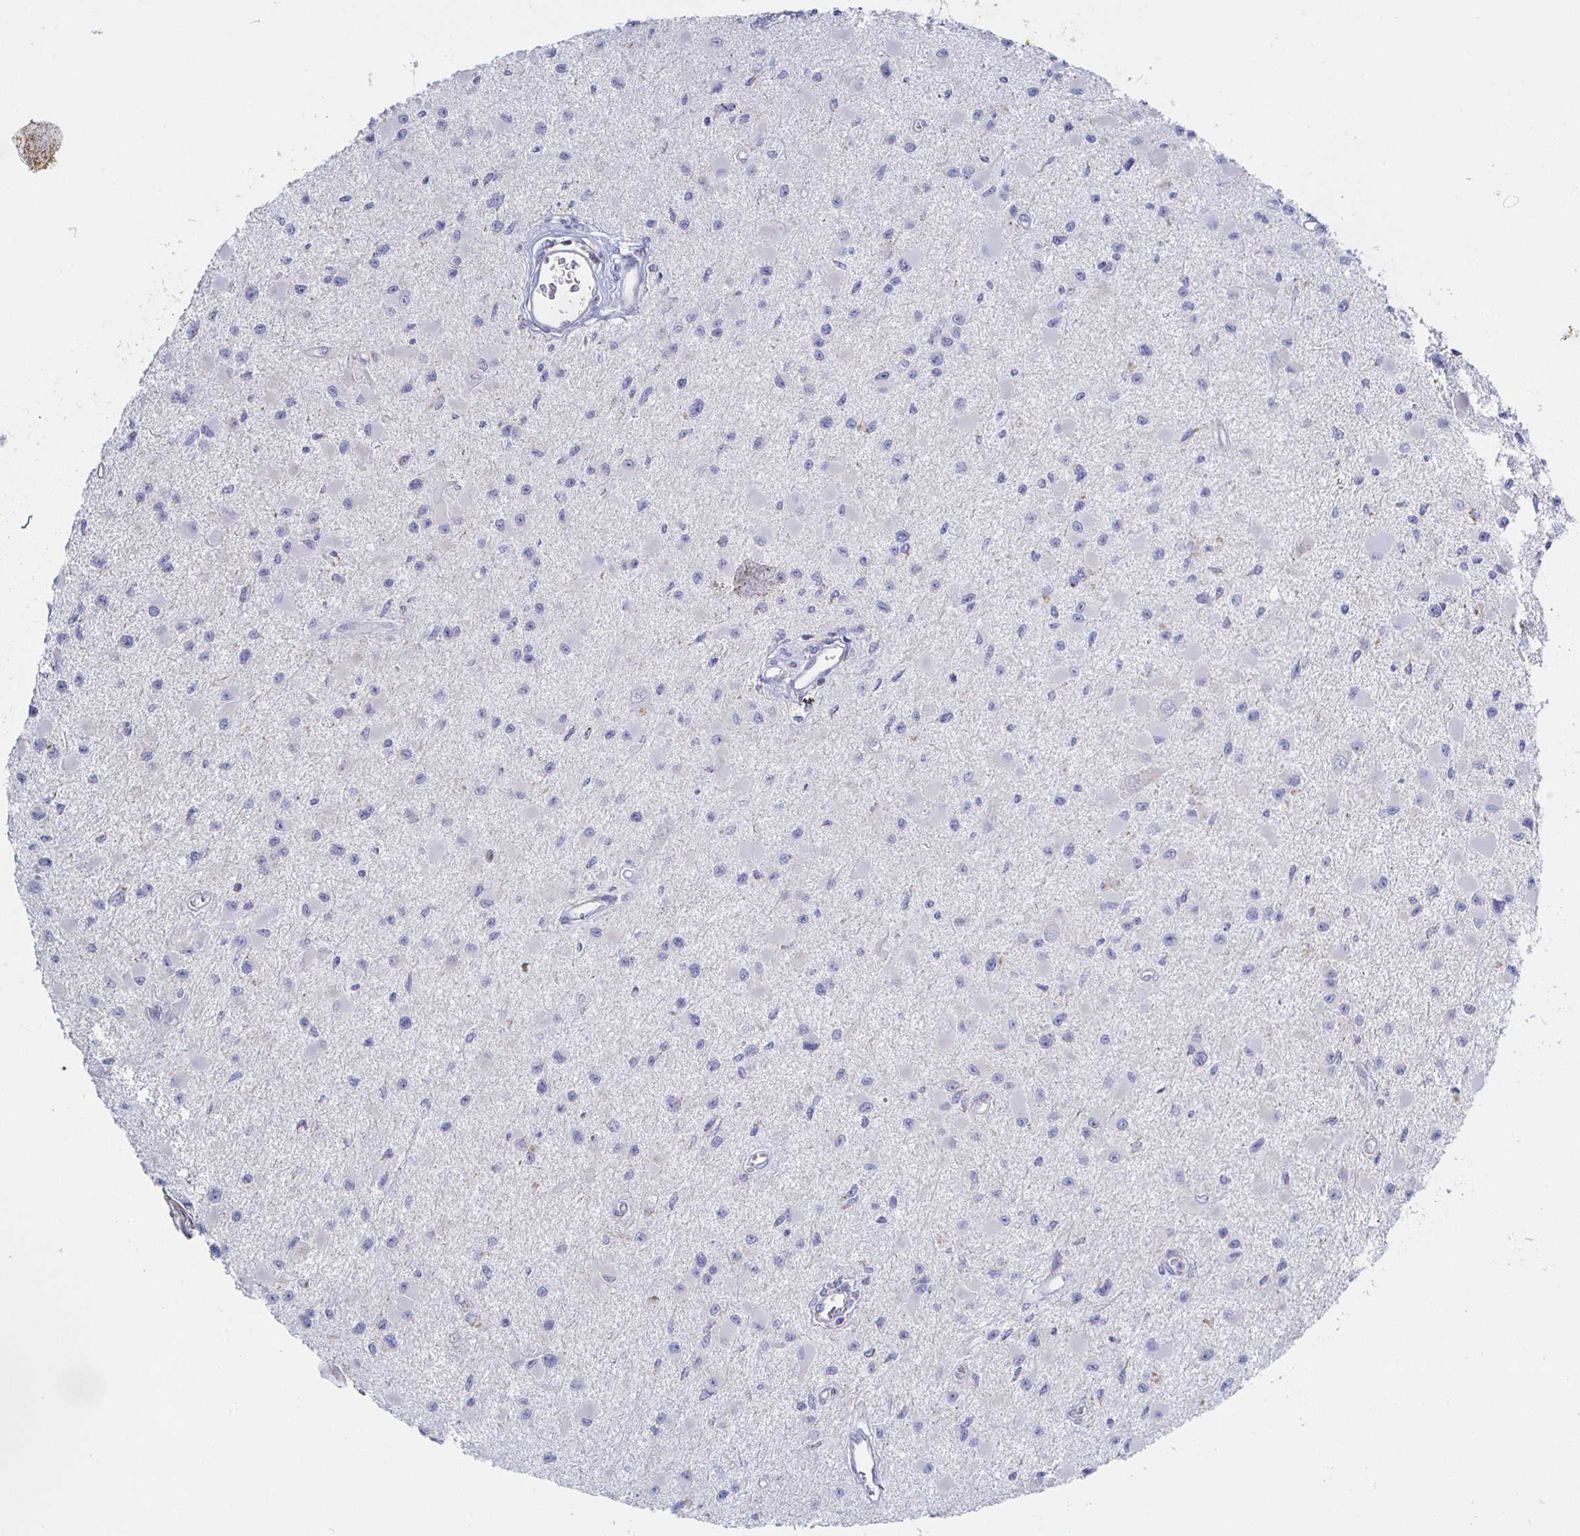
{"staining": {"intensity": "negative", "quantity": "none", "location": "none"}, "tissue": "glioma", "cell_type": "Tumor cells", "image_type": "cancer", "snomed": [{"axis": "morphology", "description": "Glioma, malignant, High grade"}, {"axis": "topography", "description": "Brain"}], "caption": "IHC photomicrograph of glioma stained for a protein (brown), which displays no staining in tumor cells. (DAB (3,3'-diaminobenzidine) immunohistochemistry (IHC) with hematoxylin counter stain).", "gene": "SYNGR4", "patient": {"sex": "male", "age": 54}}